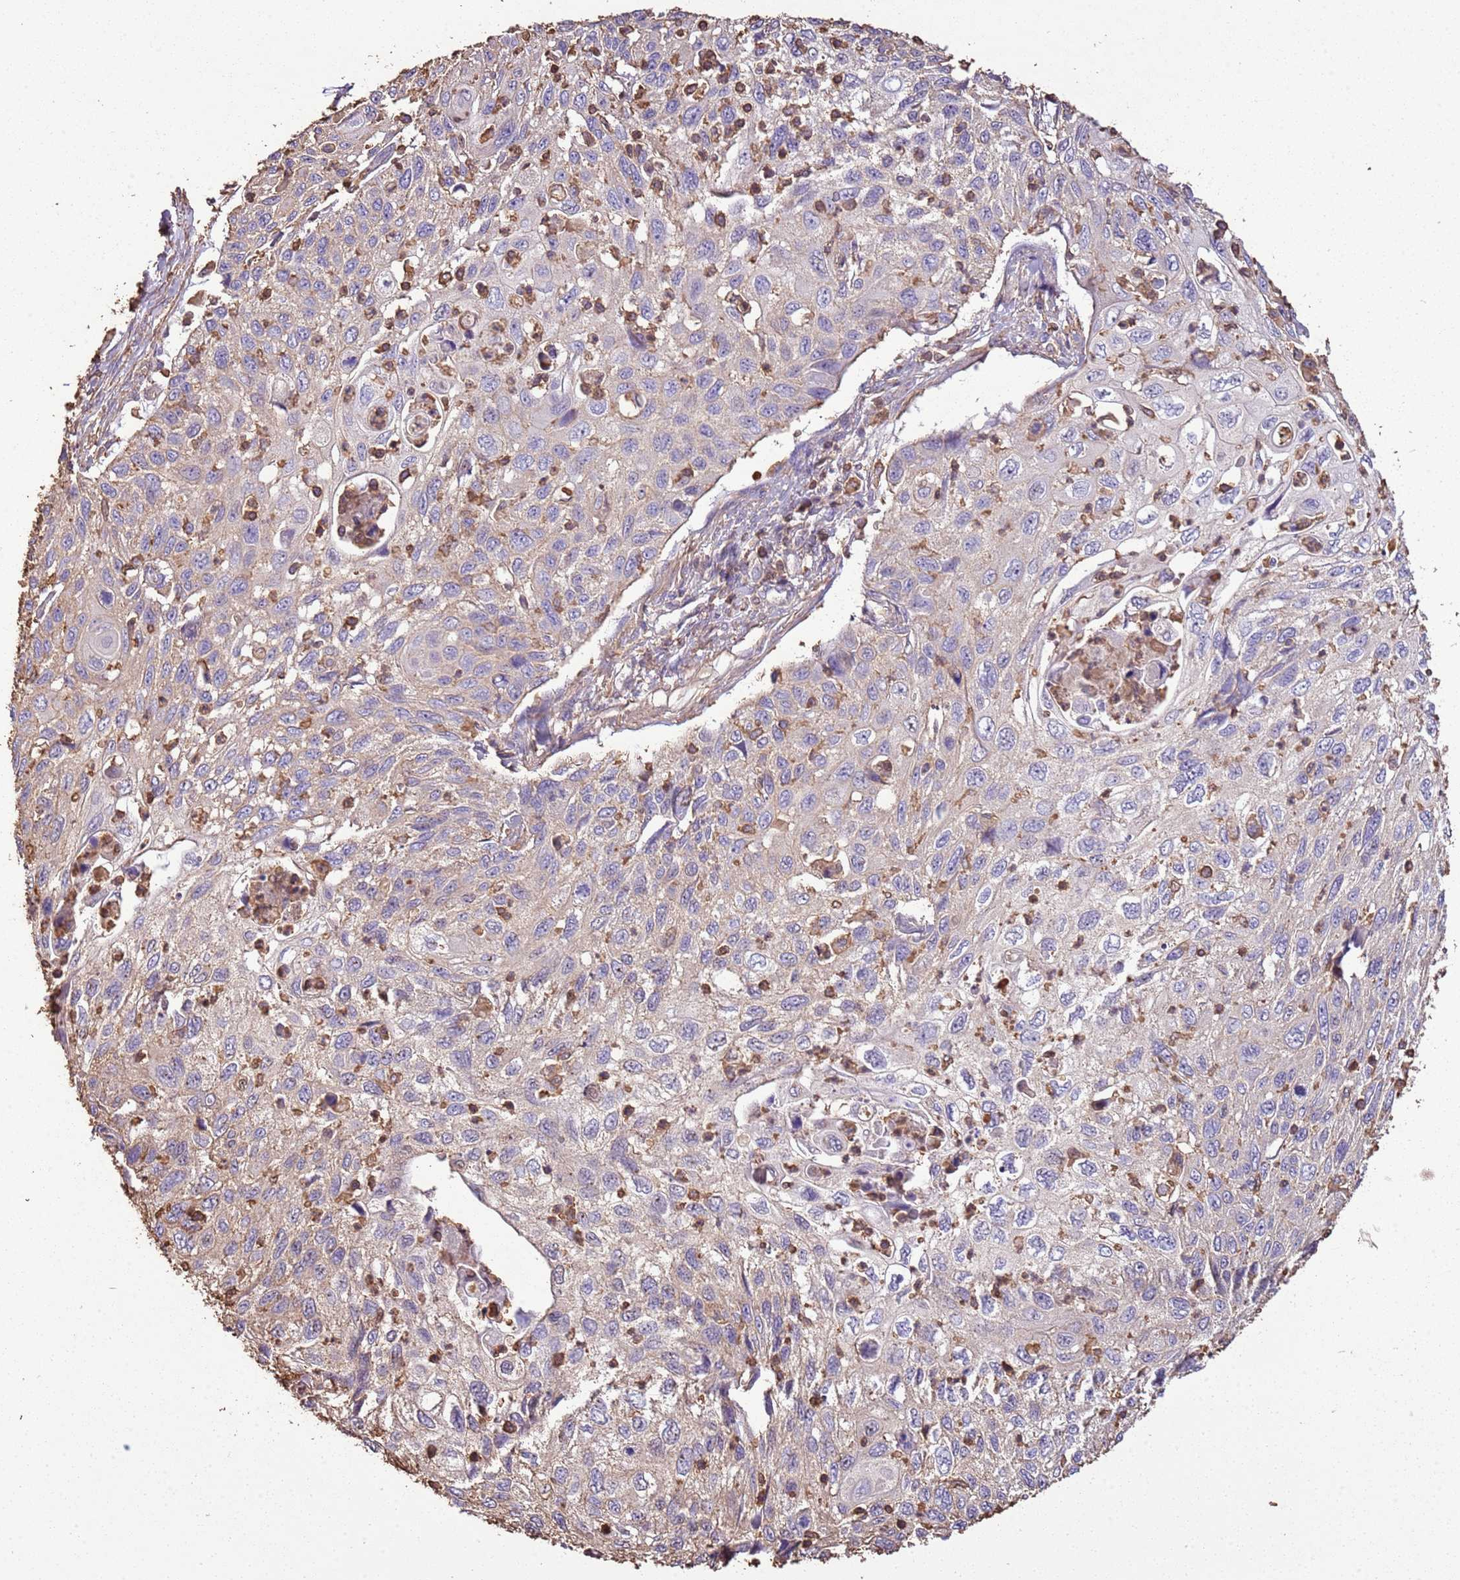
{"staining": {"intensity": "negative", "quantity": "none", "location": "none"}, "tissue": "cervical cancer", "cell_type": "Tumor cells", "image_type": "cancer", "snomed": [{"axis": "morphology", "description": "Squamous cell carcinoma, NOS"}, {"axis": "topography", "description": "Cervix"}], "caption": "DAB immunohistochemical staining of cervical squamous cell carcinoma demonstrates no significant positivity in tumor cells.", "gene": "ARL10", "patient": {"sex": "female", "age": 70}}